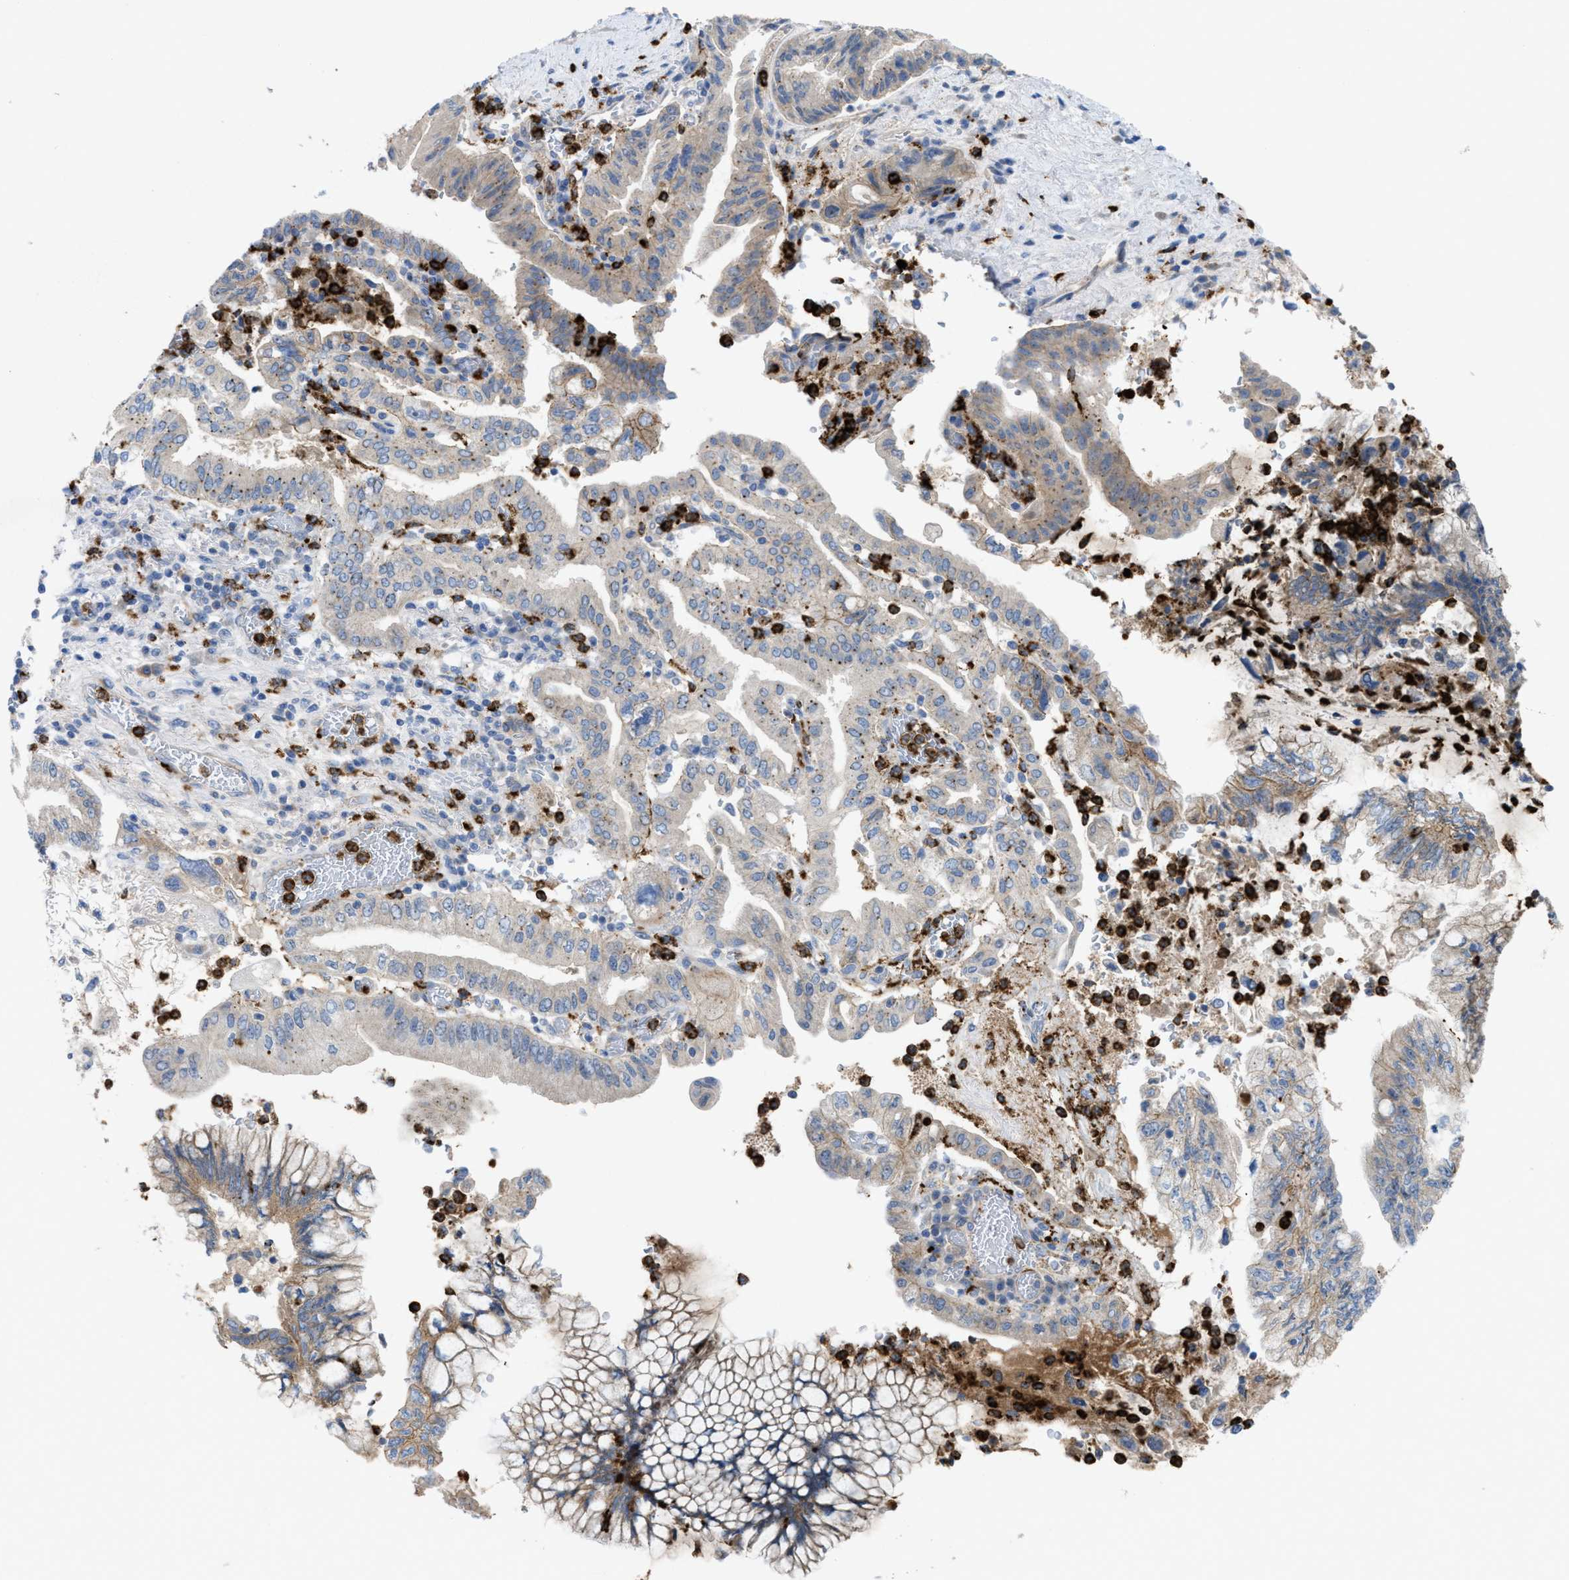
{"staining": {"intensity": "weak", "quantity": "<25%", "location": "cytoplasmic/membranous"}, "tissue": "pancreatic cancer", "cell_type": "Tumor cells", "image_type": "cancer", "snomed": [{"axis": "morphology", "description": "Adenocarcinoma, NOS"}, {"axis": "topography", "description": "Pancreas"}], "caption": "IHC histopathology image of pancreatic cancer (adenocarcinoma) stained for a protein (brown), which demonstrates no expression in tumor cells.", "gene": "CMTM1", "patient": {"sex": "female", "age": 73}}